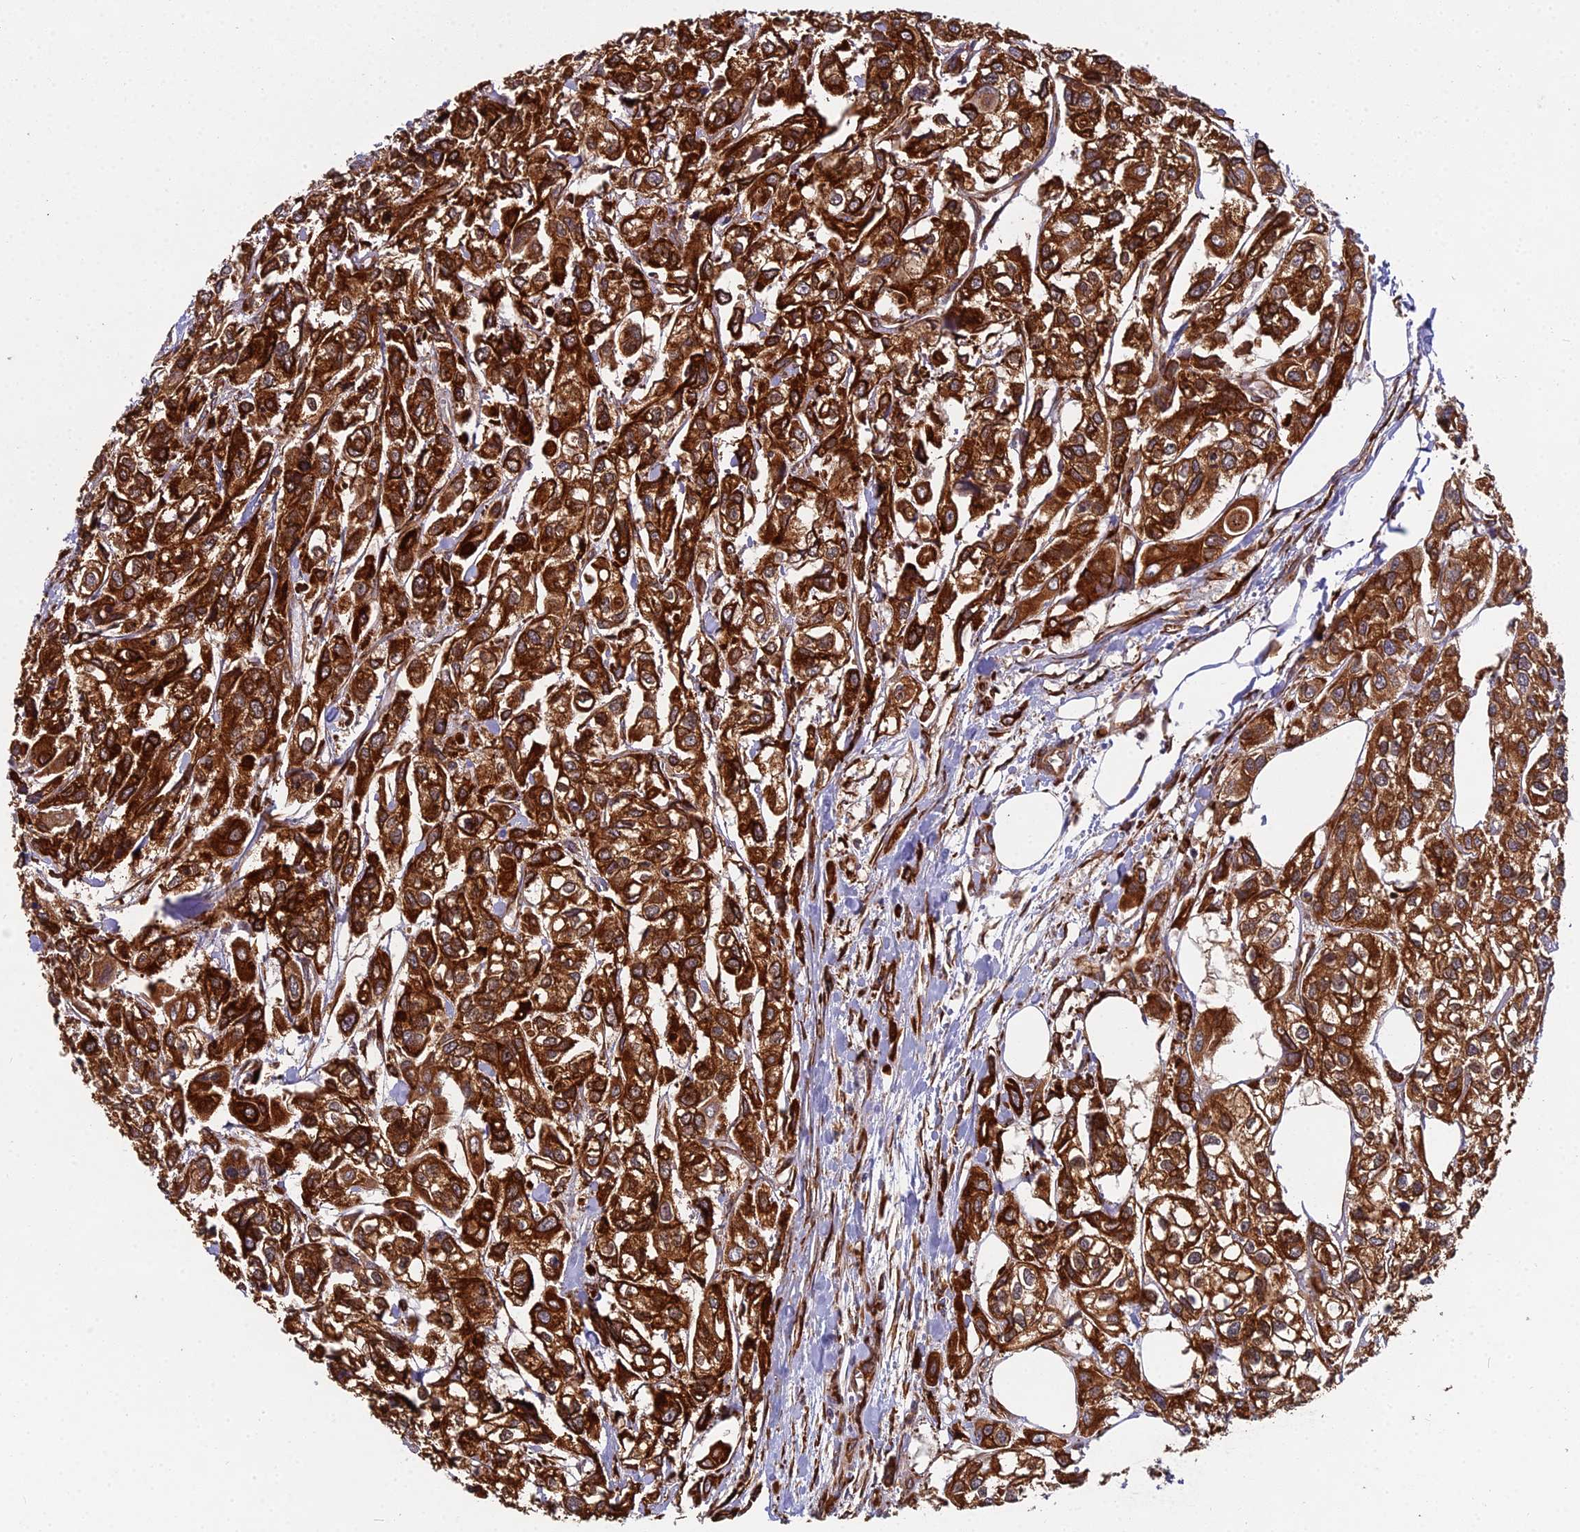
{"staining": {"intensity": "strong", "quantity": ">75%", "location": "cytoplasmic/membranous"}, "tissue": "urothelial cancer", "cell_type": "Tumor cells", "image_type": "cancer", "snomed": [{"axis": "morphology", "description": "Urothelial carcinoma, High grade"}, {"axis": "topography", "description": "Urinary bladder"}], "caption": "Immunohistochemical staining of human urothelial cancer reveals high levels of strong cytoplasmic/membranous positivity in approximately >75% of tumor cells.", "gene": "NDUFAF7", "patient": {"sex": "male", "age": 67}}